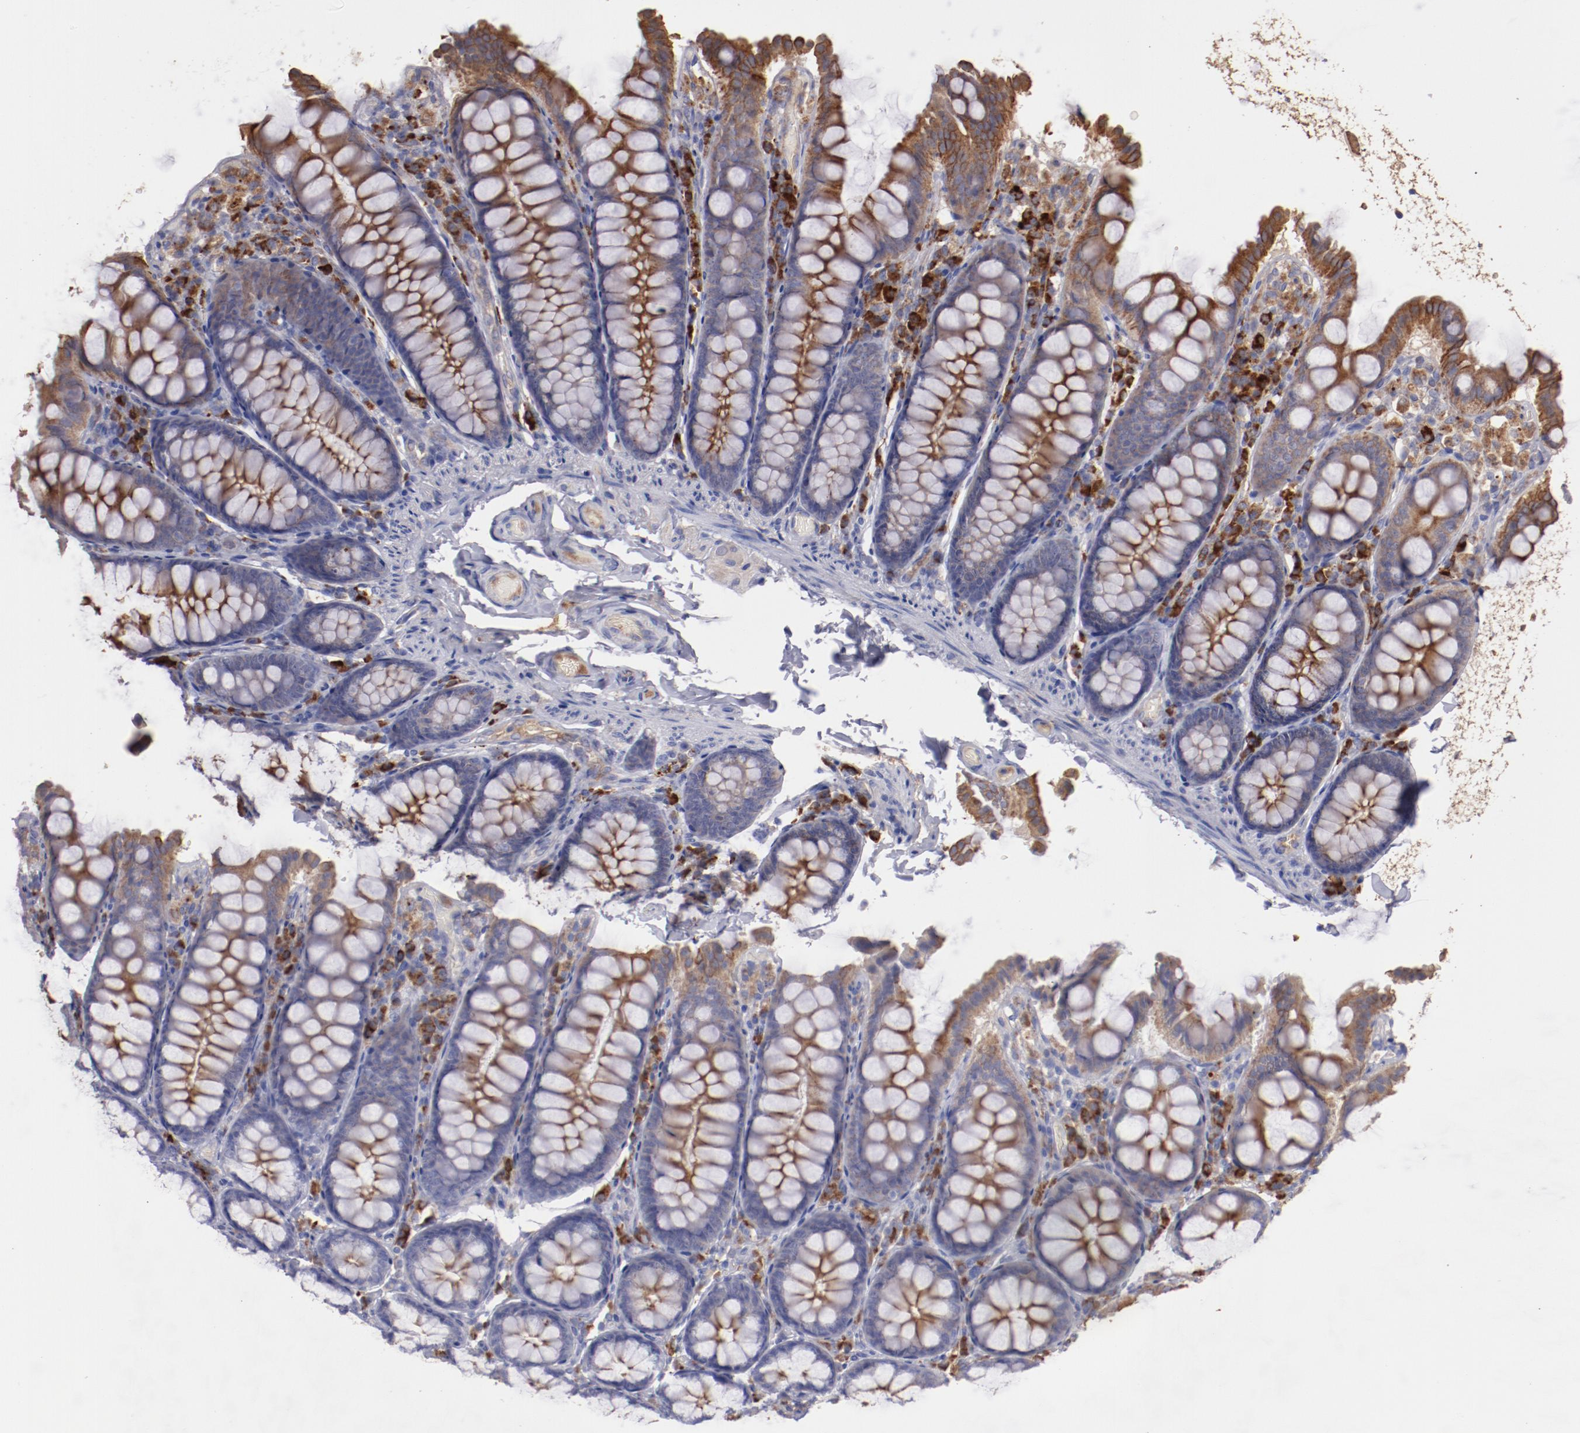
{"staining": {"intensity": "moderate", "quantity": ">75%", "location": "cytoplasmic/membranous"}, "tissue": "colon", "cell_type": "Endothelial cells", "image_type": "normal", "snomed": [{"axis": "morphology", "description": "Normal tissue, NOS"}, {"axis": "topography", "description": "Colon"}], "caption": "Immunohistochemical staining of benign human colon exhibits moderate cytoplasmic/membranous protein staining in about >75% of endothelial cells.", "gene": "SRRD", "patient": {"sex": "female", "age": 61}}